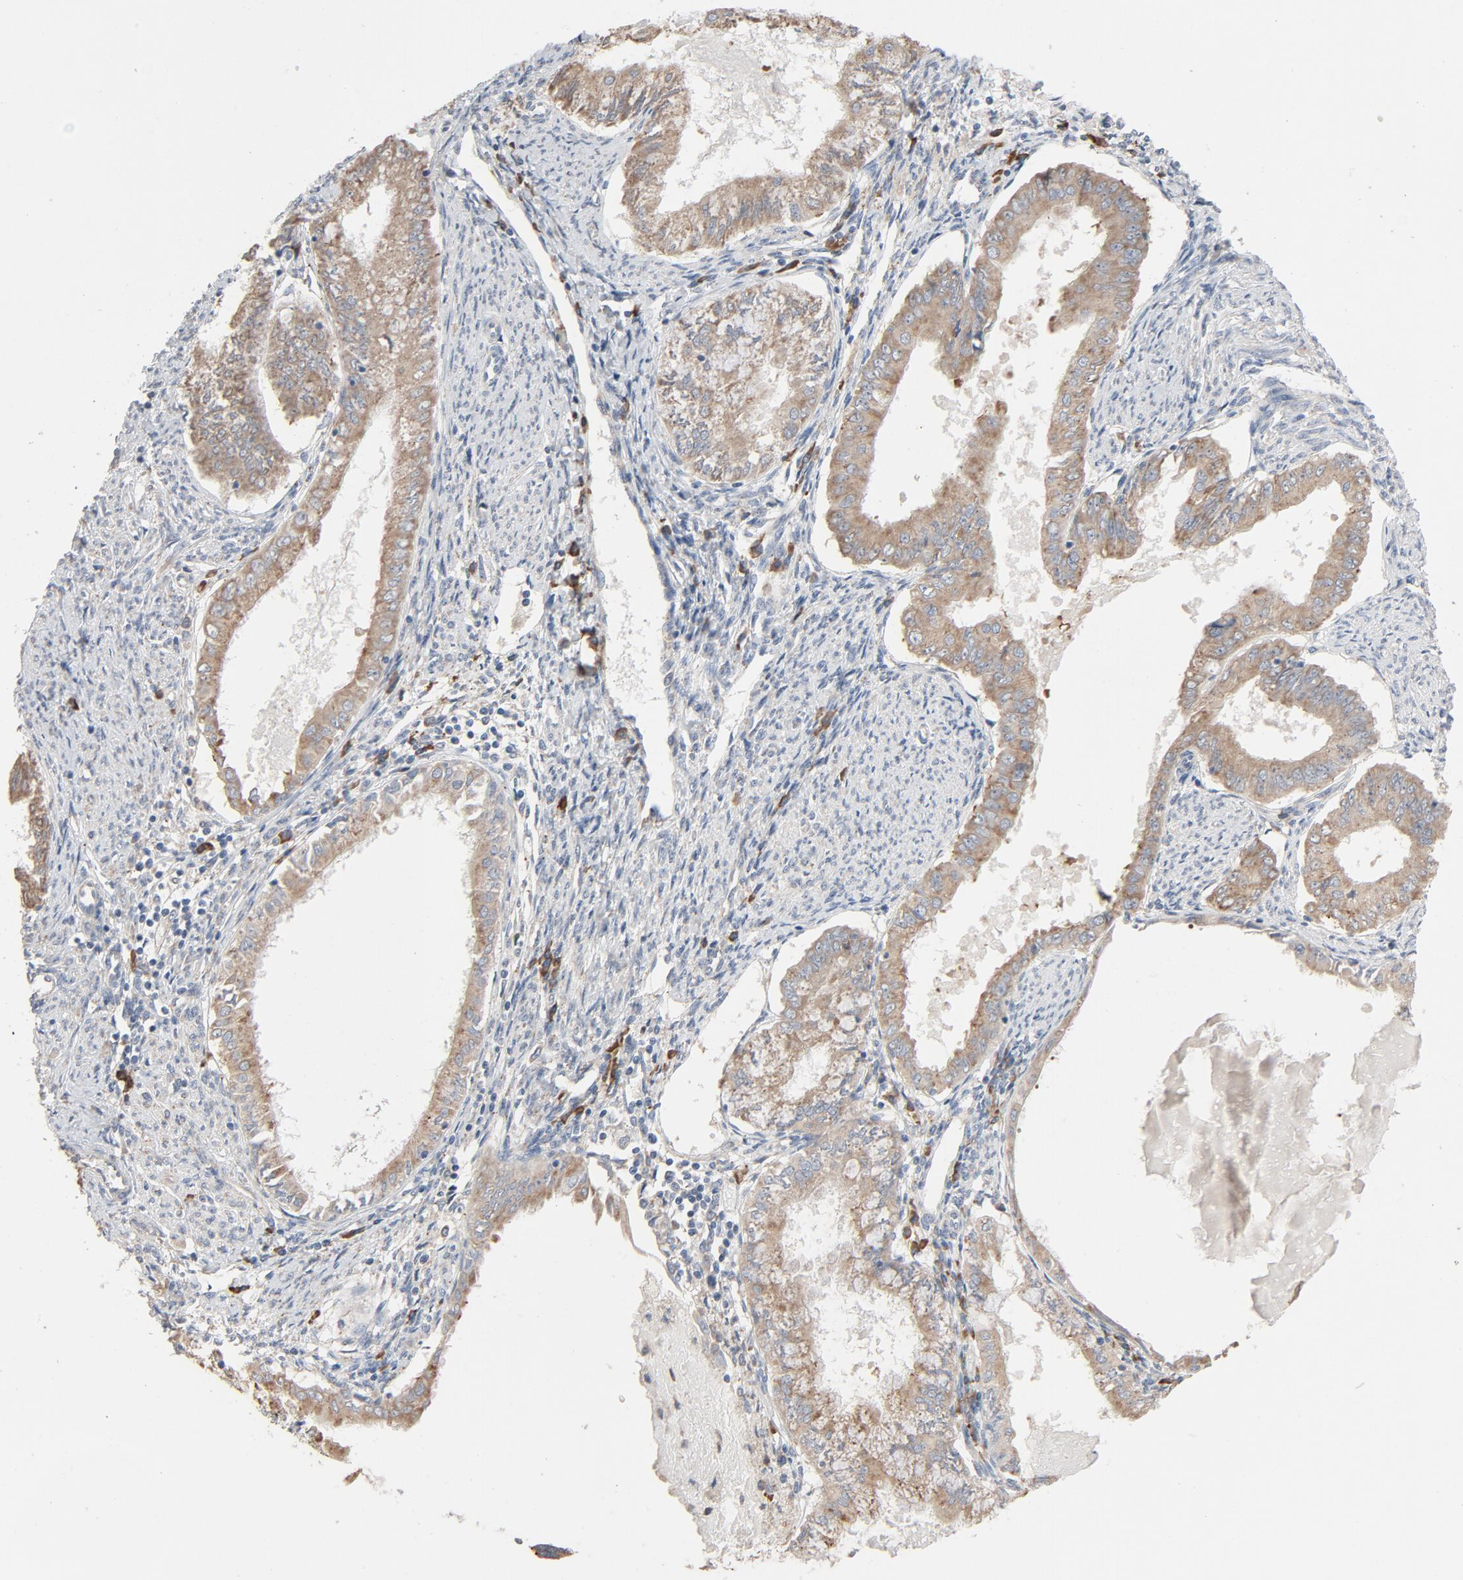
{"staining": {"intensity": "moderate", "quantity": ">75%", "location": "cytoplasmic/membranous"}, "tissue": "endometrial cancer", "cell_type": "Tumor cells", "image_type": "cancer", "snomed": [{"axis": "morphology", "description": "Adenocarcinoma, NOS"}, {"axis": "topography", "description": "Endometrium"}], "caption": "Human endometrial cancer (adenocarcinoma) stained for a protein (brown) displays moderate cytoplasmic/membranous positive expression in about >75% of tumor cells.", "gene": "TLR4", "patient": {"sex": "female", "age": 76}}